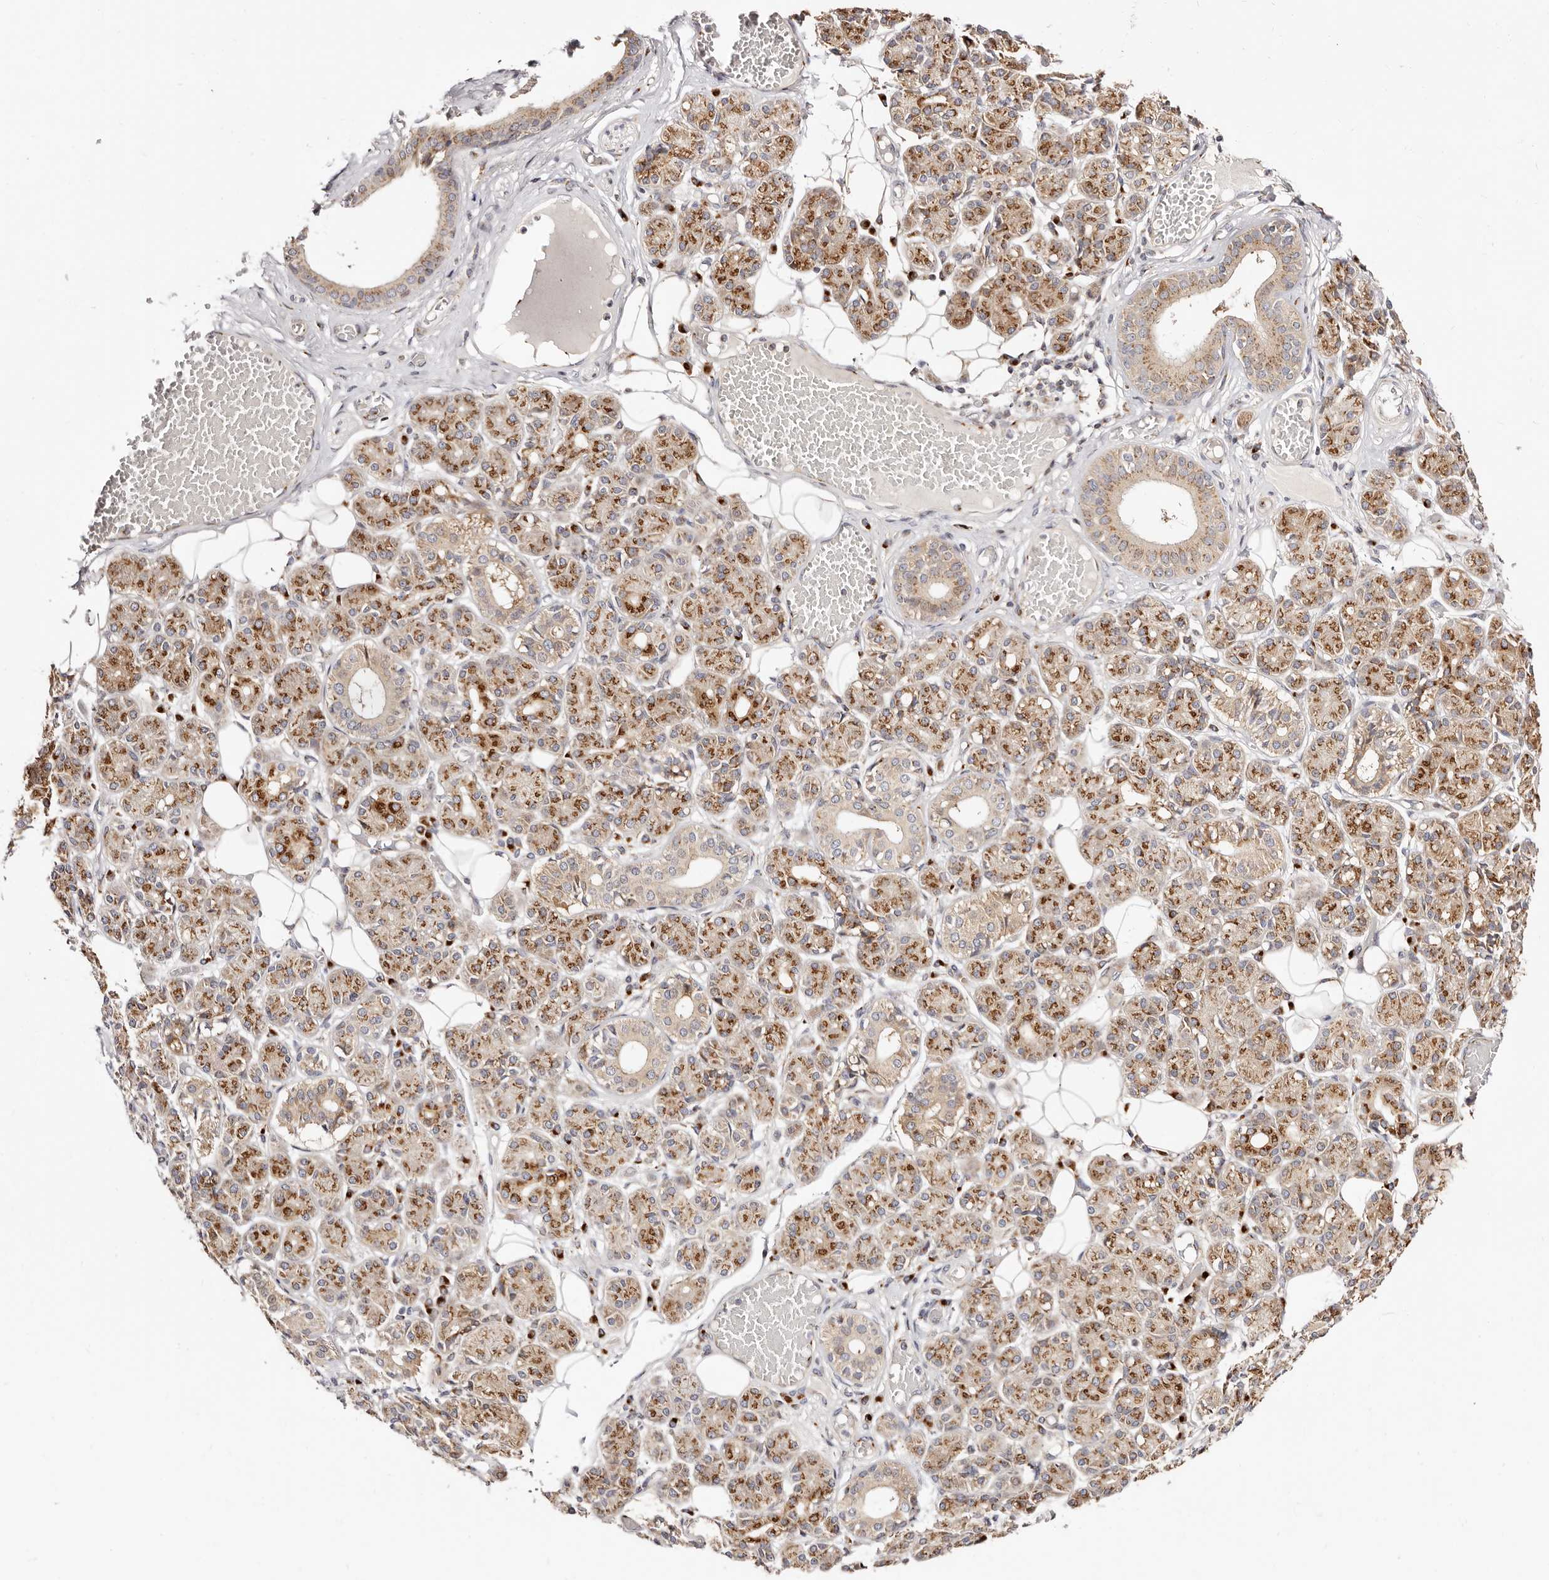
{"staining": {"intensity": "moderate", "quantity": ">75%", "location": "cytoplasmic/membranous"}, "tissue": "salivary gland", "cell_type": "Glandular cells", "image_type": "normal", "snomed": [{"axis": "morphology", "description": "Normal tissue, NOS"}, {"axis": "topography", "description": "Salivary gland"}], "caption": "Immunohistochemical staining of benign human salivary gland exhibits >75% levels of moderate cytoplasmic/membranous protein positivity in approximately >75% of glandular cells. The staining was performed using DAB, with brown indicating positive protein expression. Nuclei are stained blue with hematoxylin.", "gene": "MAPK6", "patient": {"sex": "male", "age": 63}}